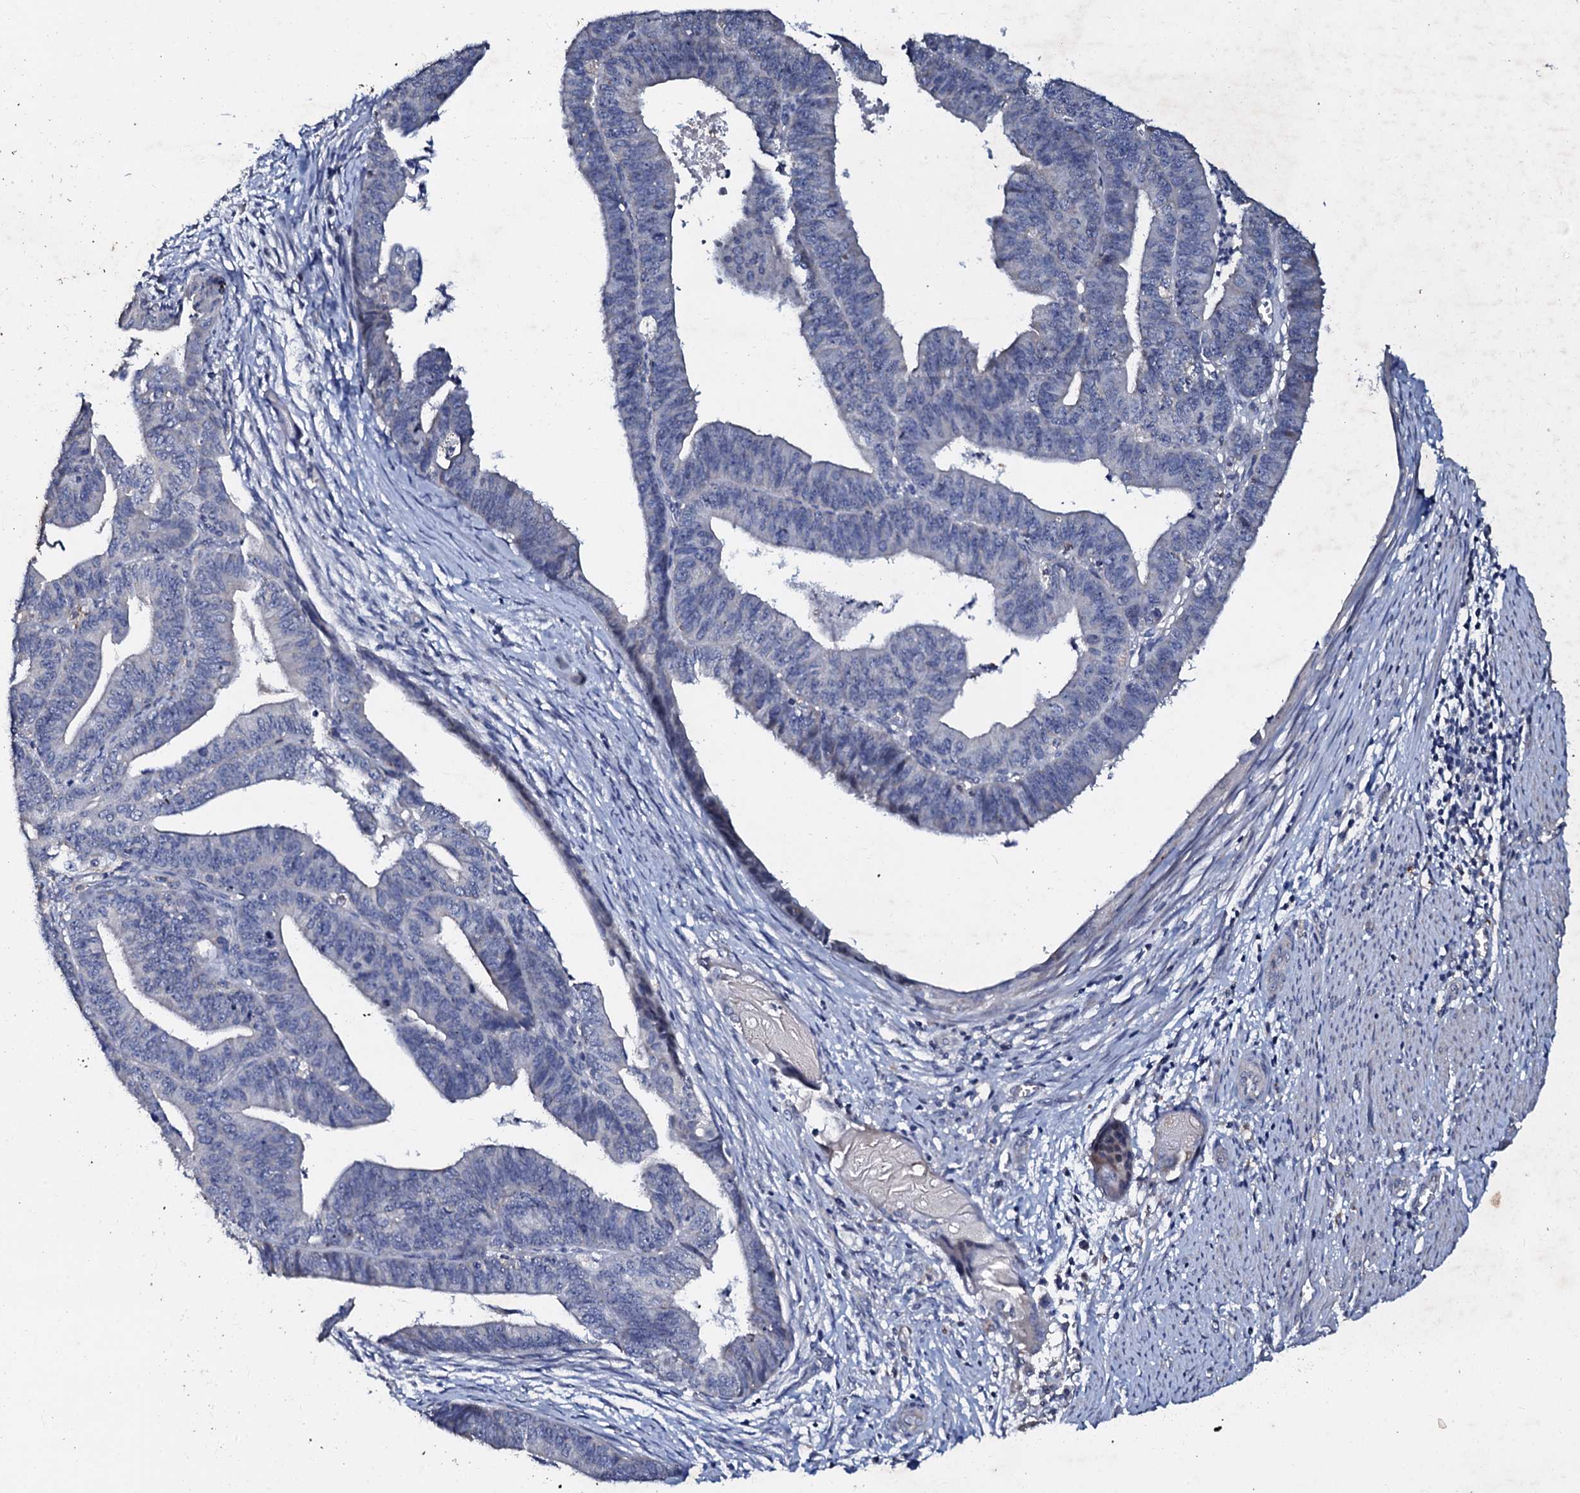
{"staining": {"intensity": "negative", "quantity": "none", "location": "none"}, "tissue": "endometrial cancer", "cell_type": "Tumor cells", "image_type": "cancer", "snomed": [{"axis": "morphology", "description": "Adenocarcinoma, NOS"}, {"axis": "topography", "description": "Endometrium"}], "caption": "This is an IHC histopathology image of human adenocarcinoma (endometrial). There is no positivity in tumor cells.", "gene": "SLC37A4", "patient": {"sex": "female", "age": 73}}